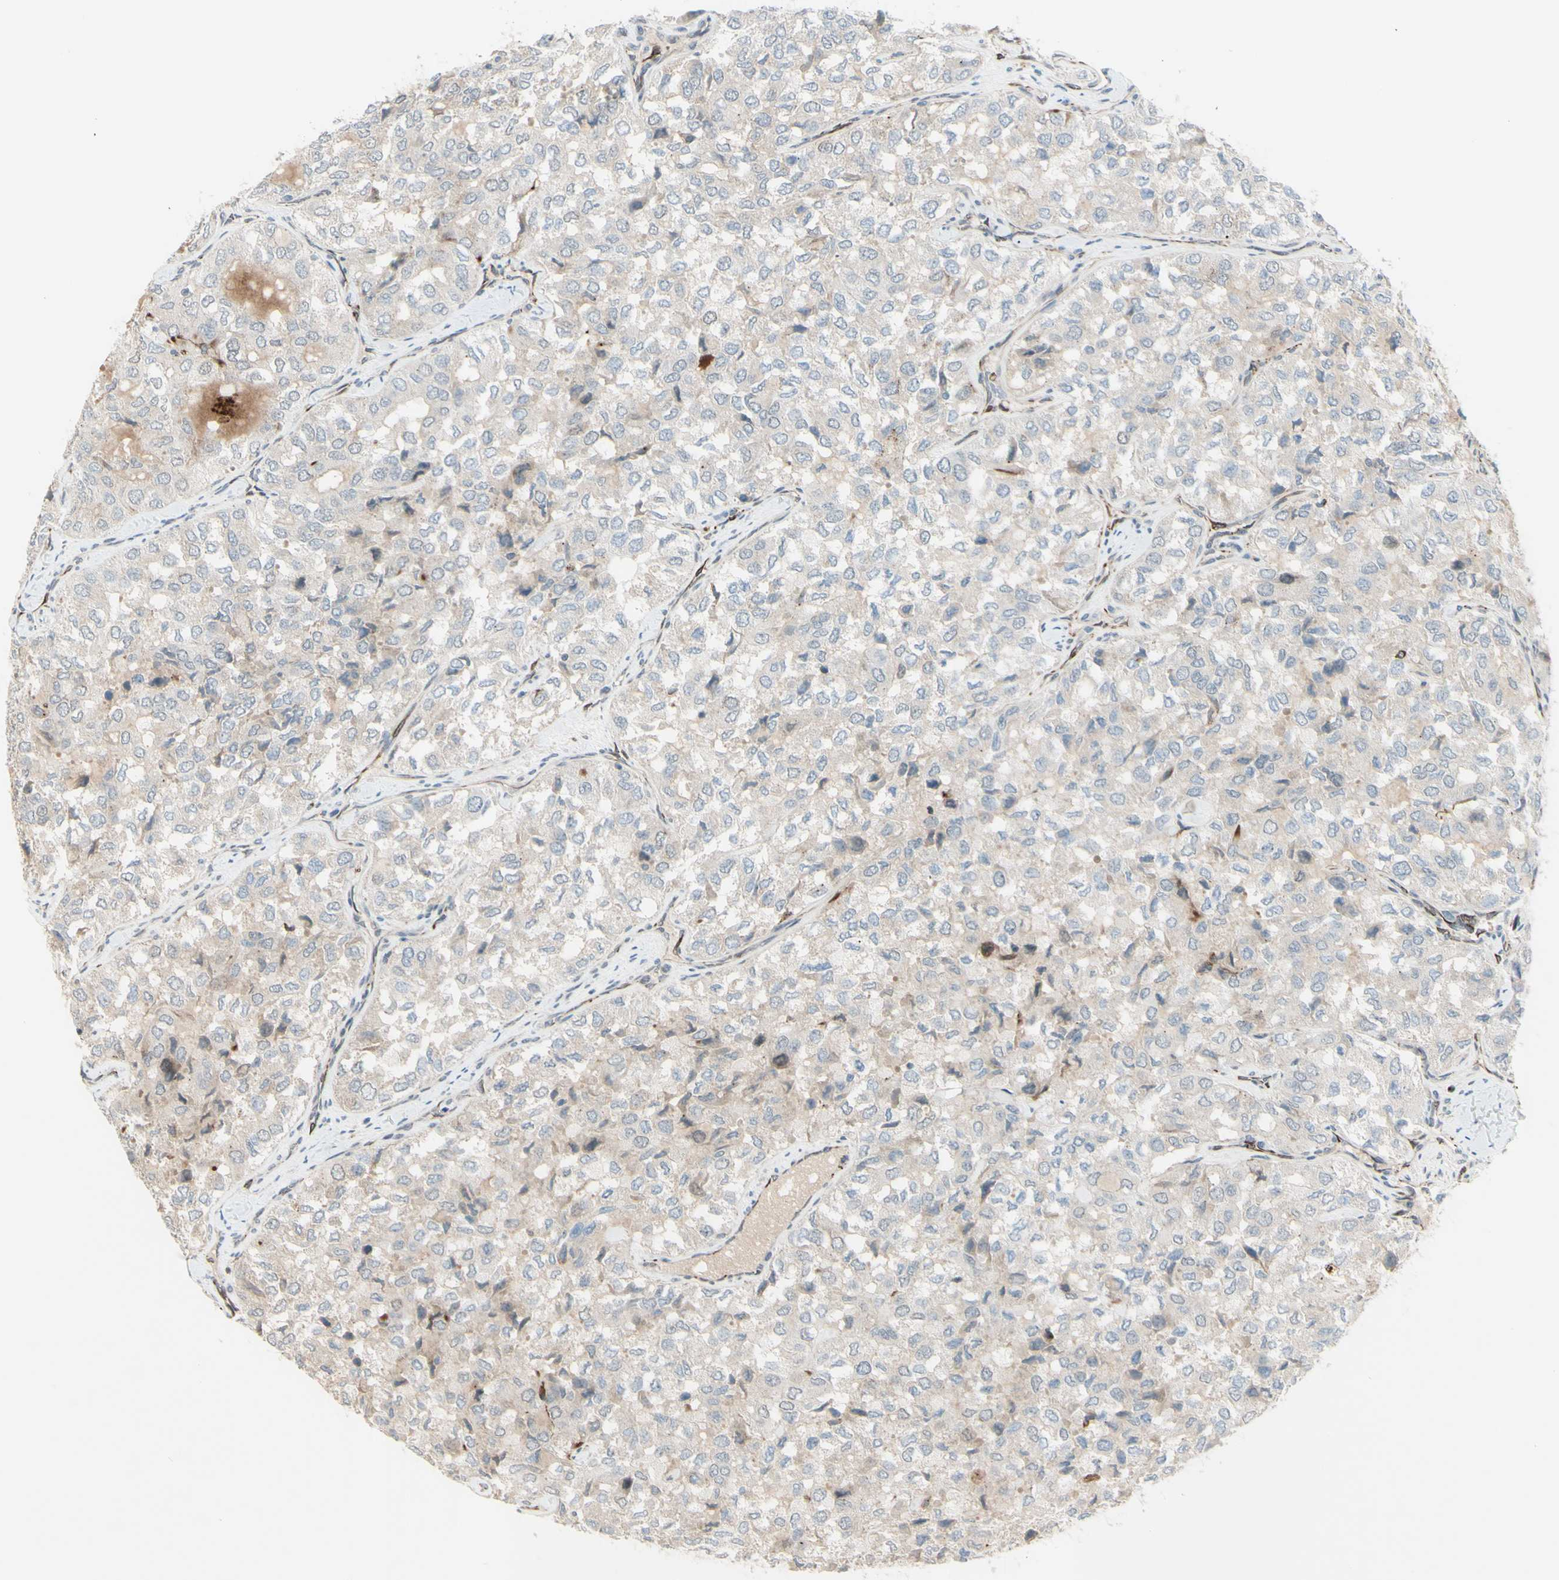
{"staining": {"intensity": "negative", "quantity": "none", "location": "none"}, "tissue": "thyroid cancer", "cell_type": "Tumor cells", "image_type": "cancer", "snomed": [{"axis": "morphology", "description": "Follicular adenoma carcinoma, NOS"}, {"axis": "topography", "description": "Thyroid gland"}], "caption": "A high-resolution micrograph shows immunohistochemistry staining of thyroid cancer (follicular adenoma carcinoma), which reveals no significant expression in tumor cells. (Stains: DAB immunohistochemistry with hematoxylin counter stain, Microscopy: brightfield microscopy at high magnification).", "gene": "FGFR2", "patient": {"sex": "male", "age": 75}}